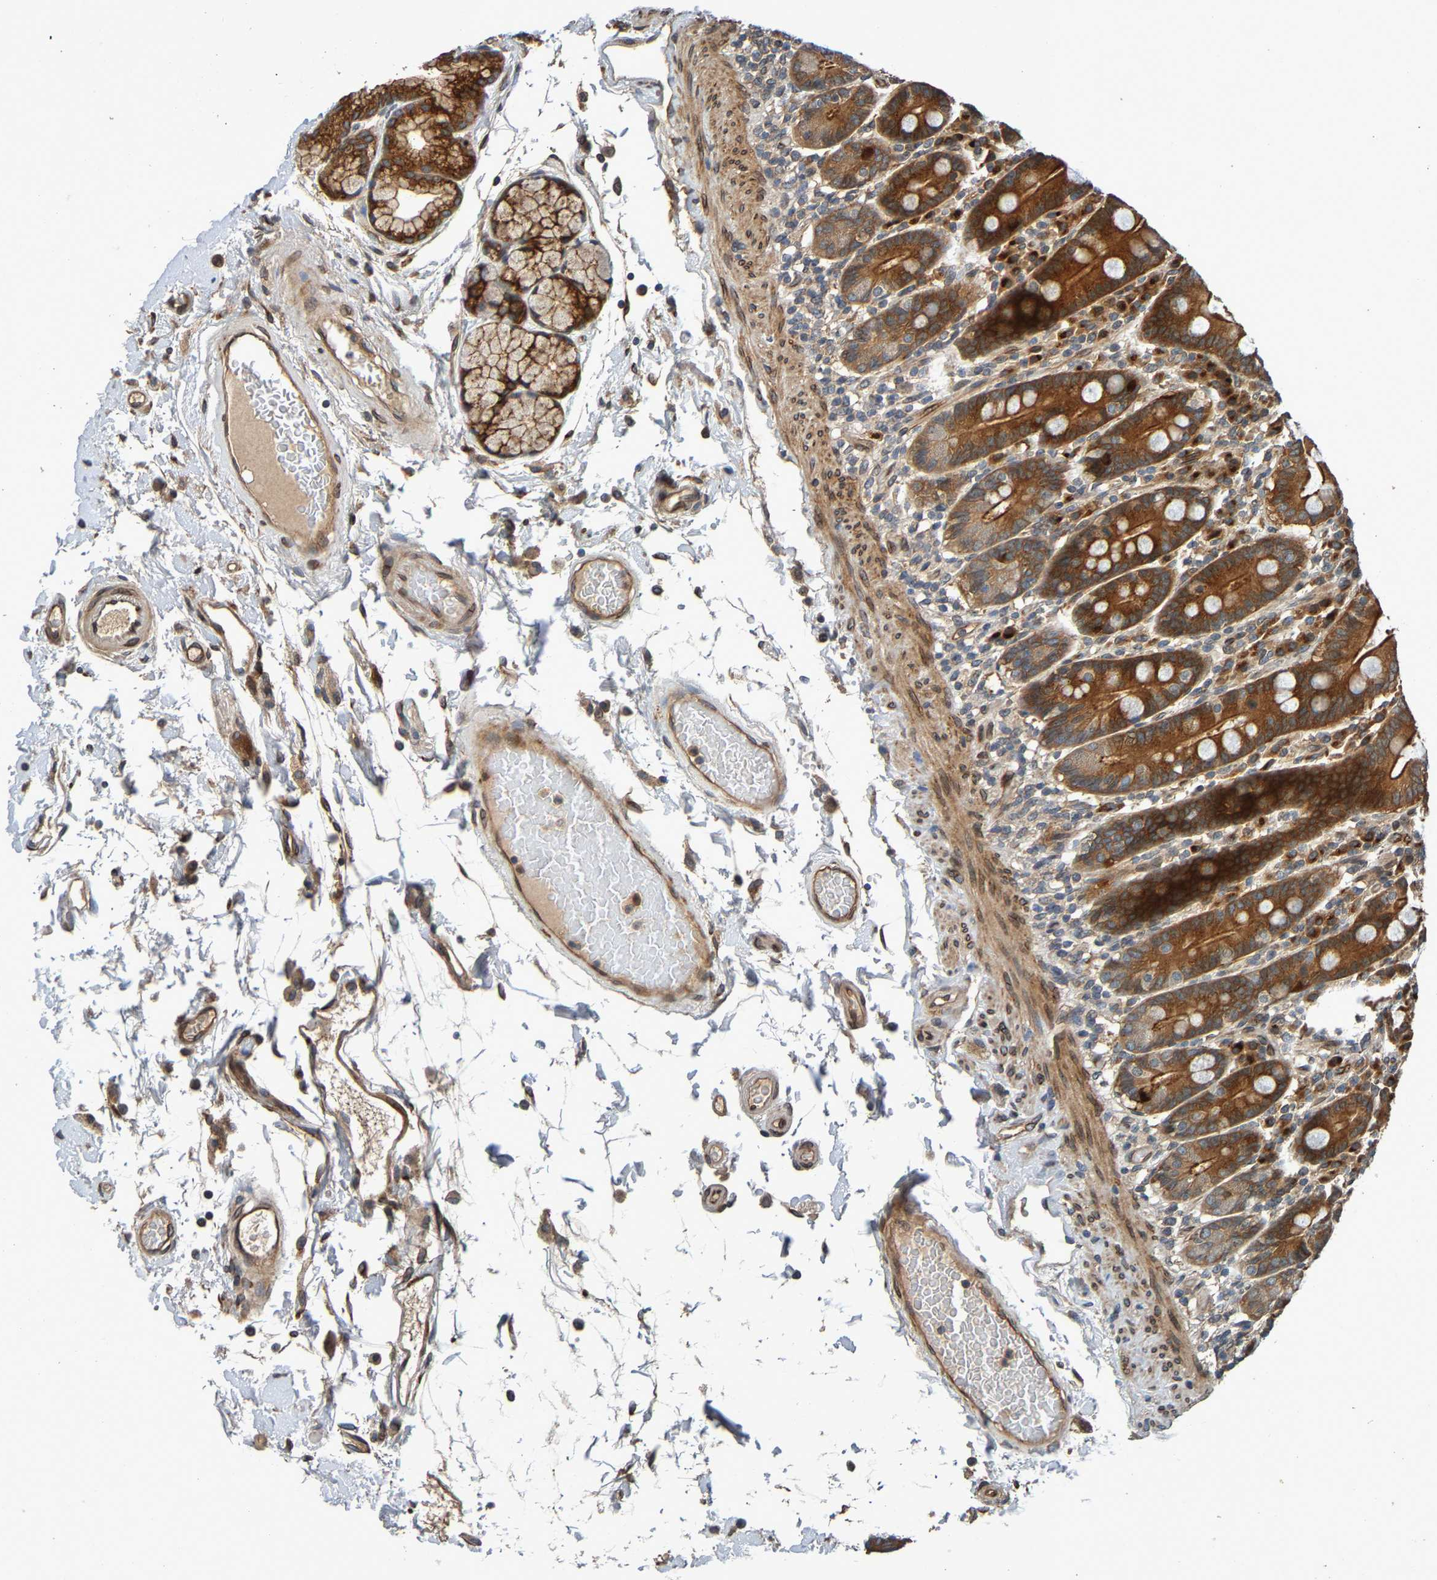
{"staining": {"intensity": "strong", "quantity": ">75%", "location": "cytoplasmic/membranous"}, "tissue": "duodenum", "cell_type": "Glandular cells", "image_type": "normal", "snomed": [{"axis": "morphology", "description": "Normal tissue, NOS"}, {"axis": "topography", "description": "Small intestine, NOS"}], "caption": "Strong cytoplasmic/membranous expression is appreciated in about >75% of glandular cells in normal duodenum. (DAB (3,3'-diaminobenzidine) IHC with brightfield microscopy, high magnification).", "gene": "MACC1", "patient": {"sex": "female", "age": 71}}